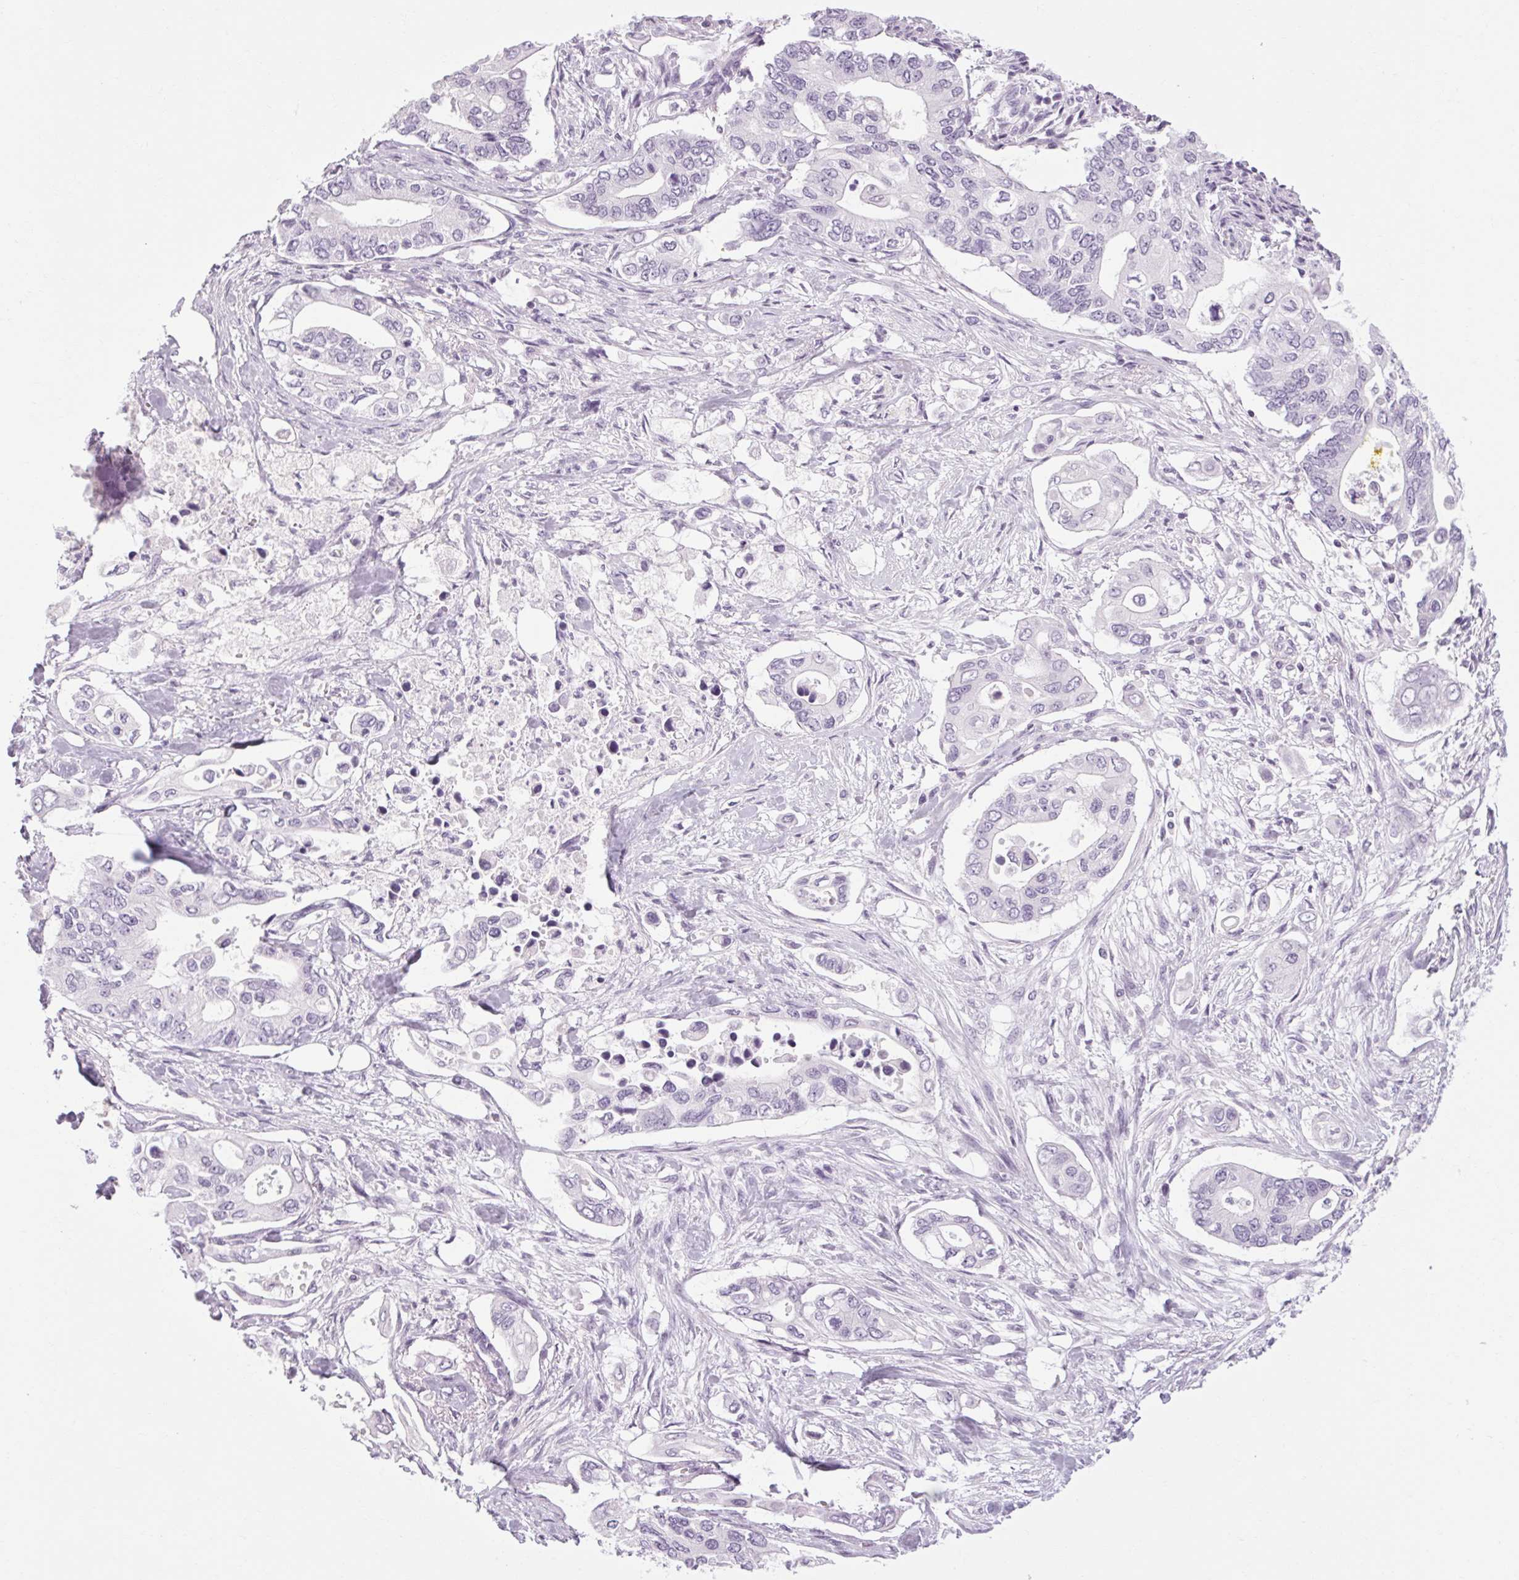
{"staining": {"intensity": "negative", "quantity": "none", "location": "none"}, "tissue": "pancreatic cancer", "cell_type": "Tumor cells", "image_type": "cancer", "snomed": [{"axis": "morphology", "description": "Adenocarcinoma, NOS"}, {"axis": "topography", "description": "Pancreas"}], "caption": "Pancreatic adenocarcinoma was stained to show a protein in brown. There is no significant positivity in tumor cells.", "gene": "POMC", "patient": {"sex": "female", "age": 63}}